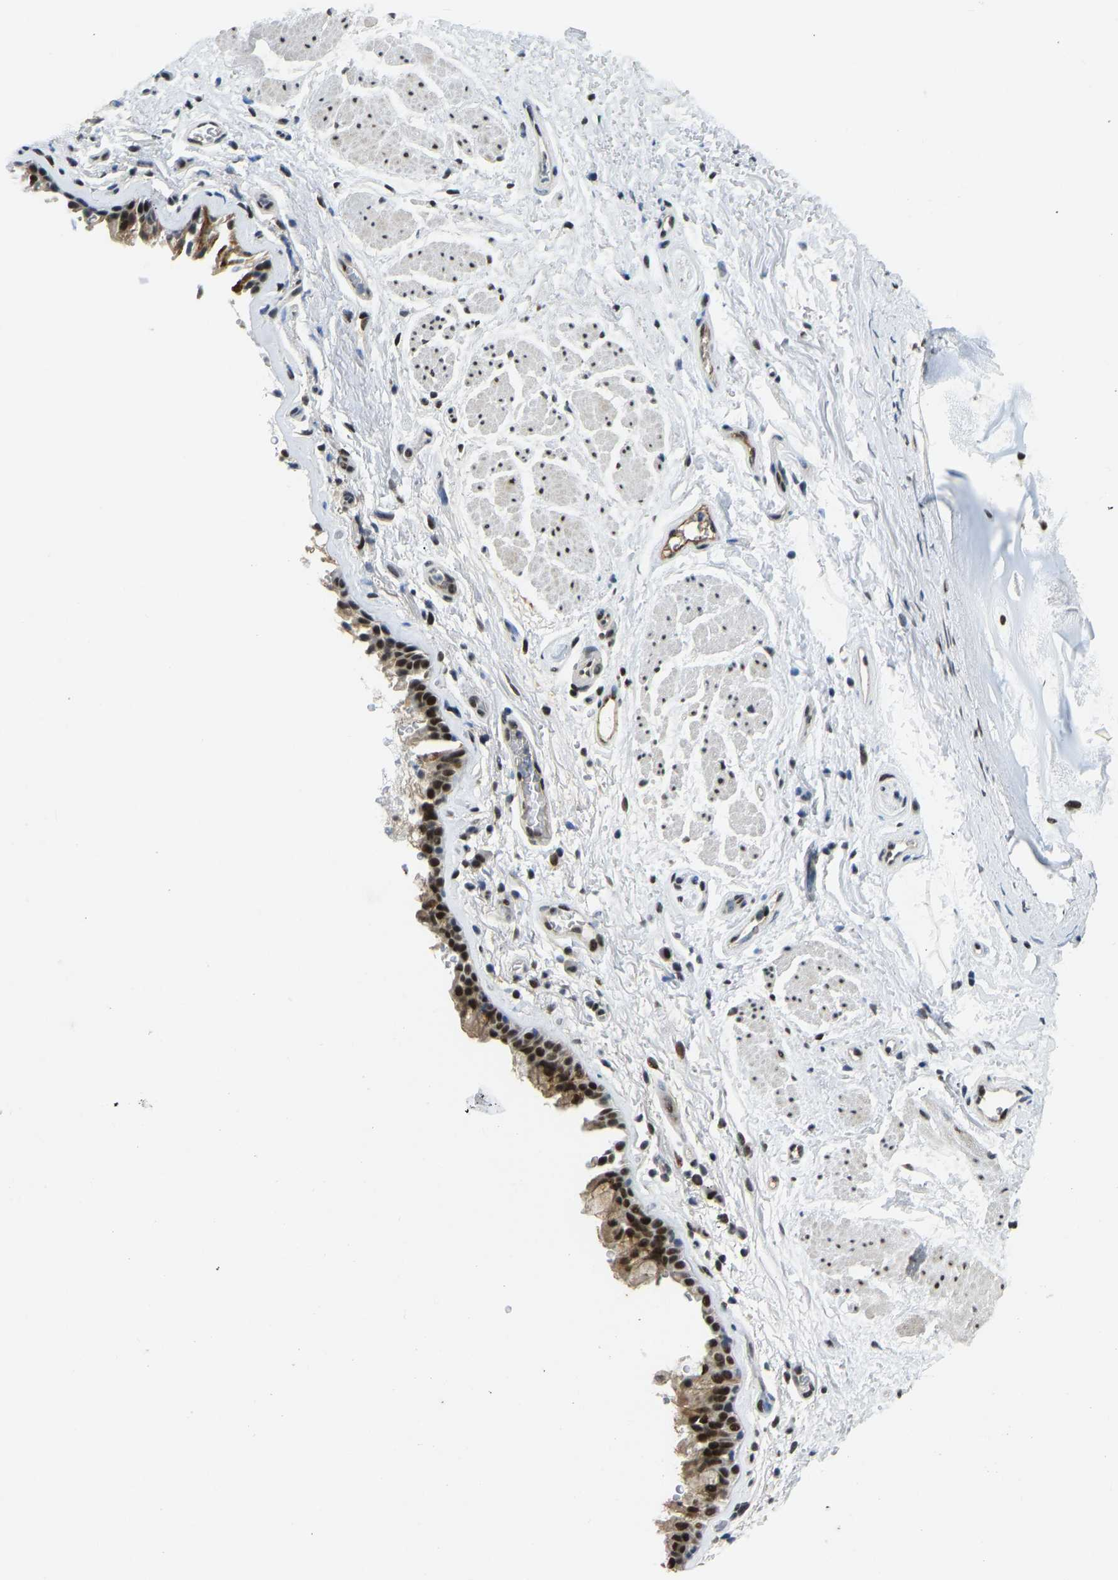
{"staining": {"intensity": "strong", "quantity": ">75%", "location": "cytoplasmic/membranous,nuclear"}, "tissue": "bronchus", "cell_type": "Respiratory epithelial cells", "image_type": "normal", "snomed": [{"axis": "morphology", "description": "Normal tissue, NOS"}, {"axis": "topography", "description": "Cartilage tissue"}, {"axis": "topography", "description": "Bronchus"}], "caption": "Respiratory epithelial cells exhibit high levels of strong cytoplasmic/membranous,nuclear positivity in approximately >75% of cells in benign human bronchus.", "gene": "FOXK1", "patient": {"sex": "female", "age": 53}}